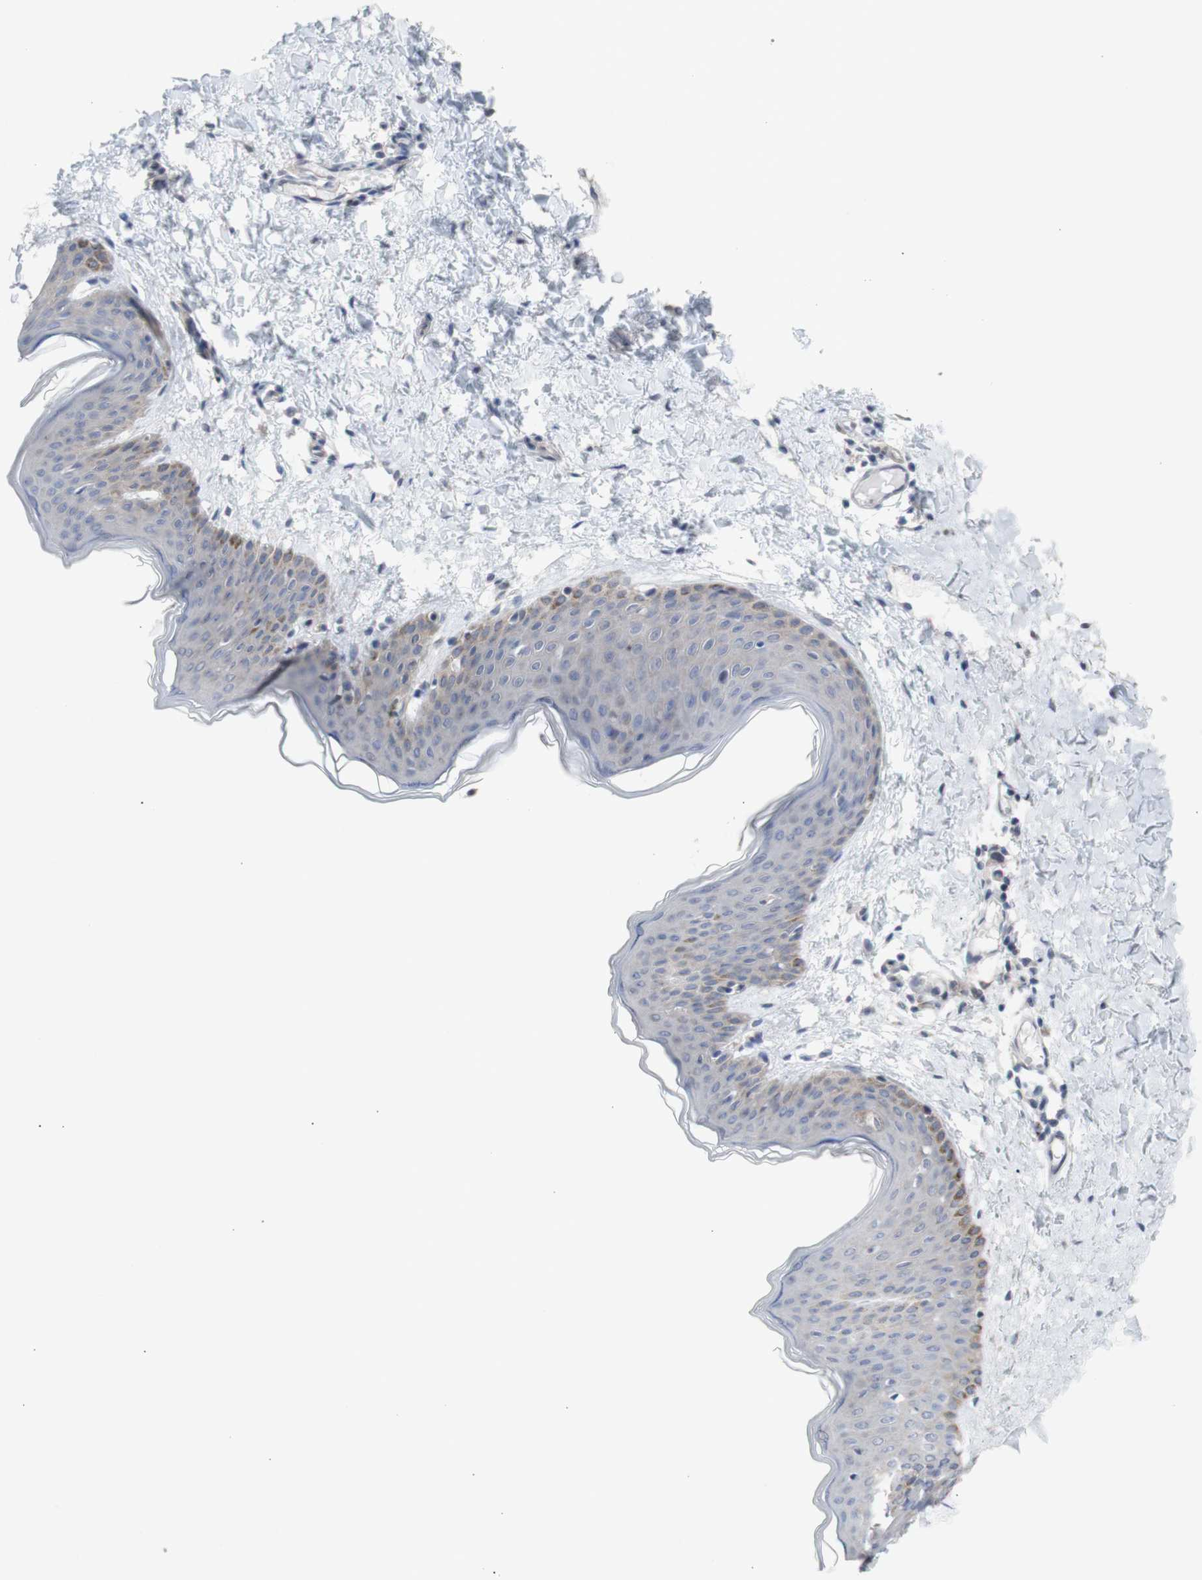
{"staining": {"intensity": "weak", "quantity": "25%-75%", "location": "cytoplasmic/membranous,nuclear"}, "tissue": "skin", "cell_type": "Fibroblasts", "image_type": "normal", "snomed": [{"axis": "morphology", "description": "Normal tissue, NOS"}, {"axis": "topography", "description": "Skin"}], "caption": "Protein expression analysis of normal skin shows weak cytoplasmic/membranous,nuclear staining in about 25%-75% of fibroblasts. The staining is performed using DAB brown chromogen to label protein expression. The nuclei are counter-stained blue using hematoxylin.", "gene": "PRMT5", "patient": {"sex": "female", "age": 17}}